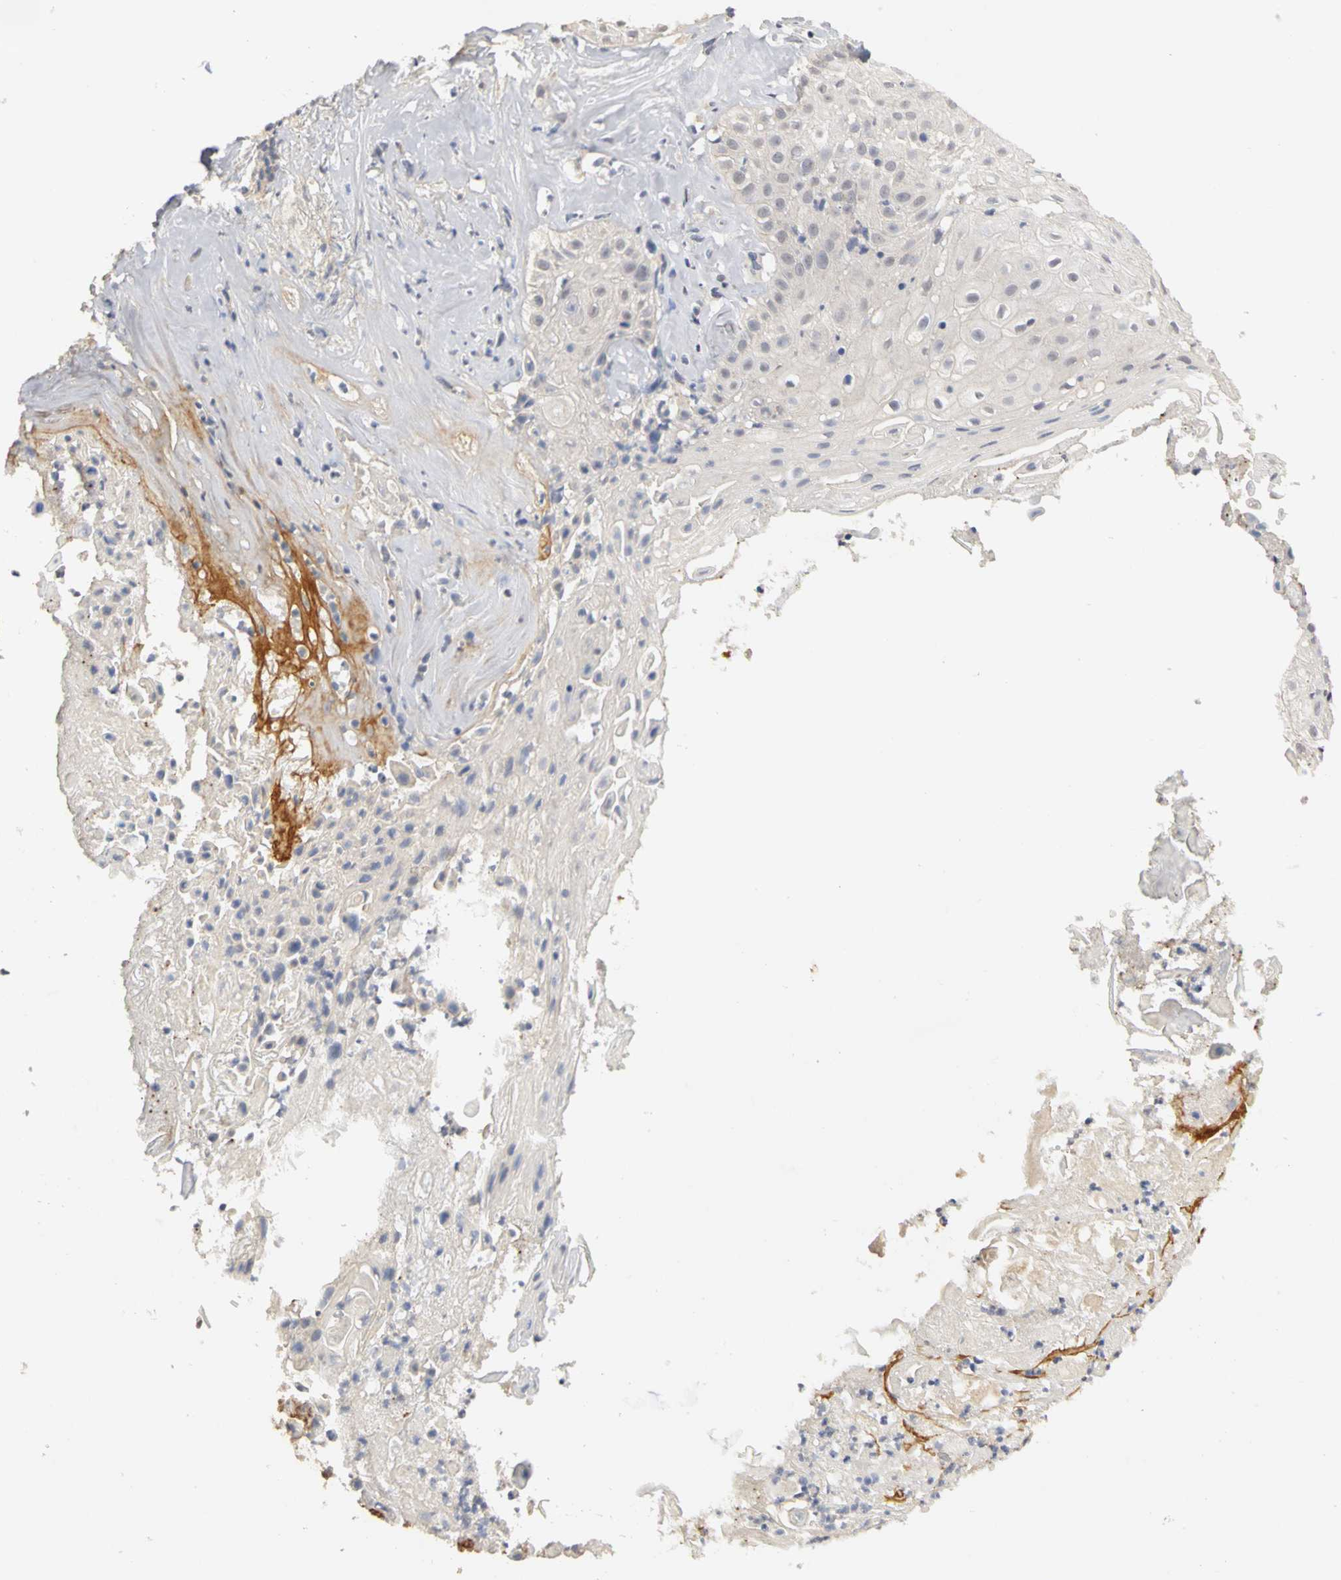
{"staining": {"intensity": "negative", "quantity": "none", "location": "none"}, "tissue": "skin cancer", "cell_type": "Tumor cells", "image_type": "cancer", "snomed": [{"axis": "morphology", "description": "Squamous cell carcinoma, NOS"}, {"axis": "topography", "description": "Skin"}], "caption": "A high-resolution image shows IHC staining of skin cancer (squamous cell carcinoma), which shows no significant expression in tumor cells. (DAB IHC visualized using brightfield microscopy, high magnification).", "gene": "PGR", "patient": {"sex": "male", "age": 65}}